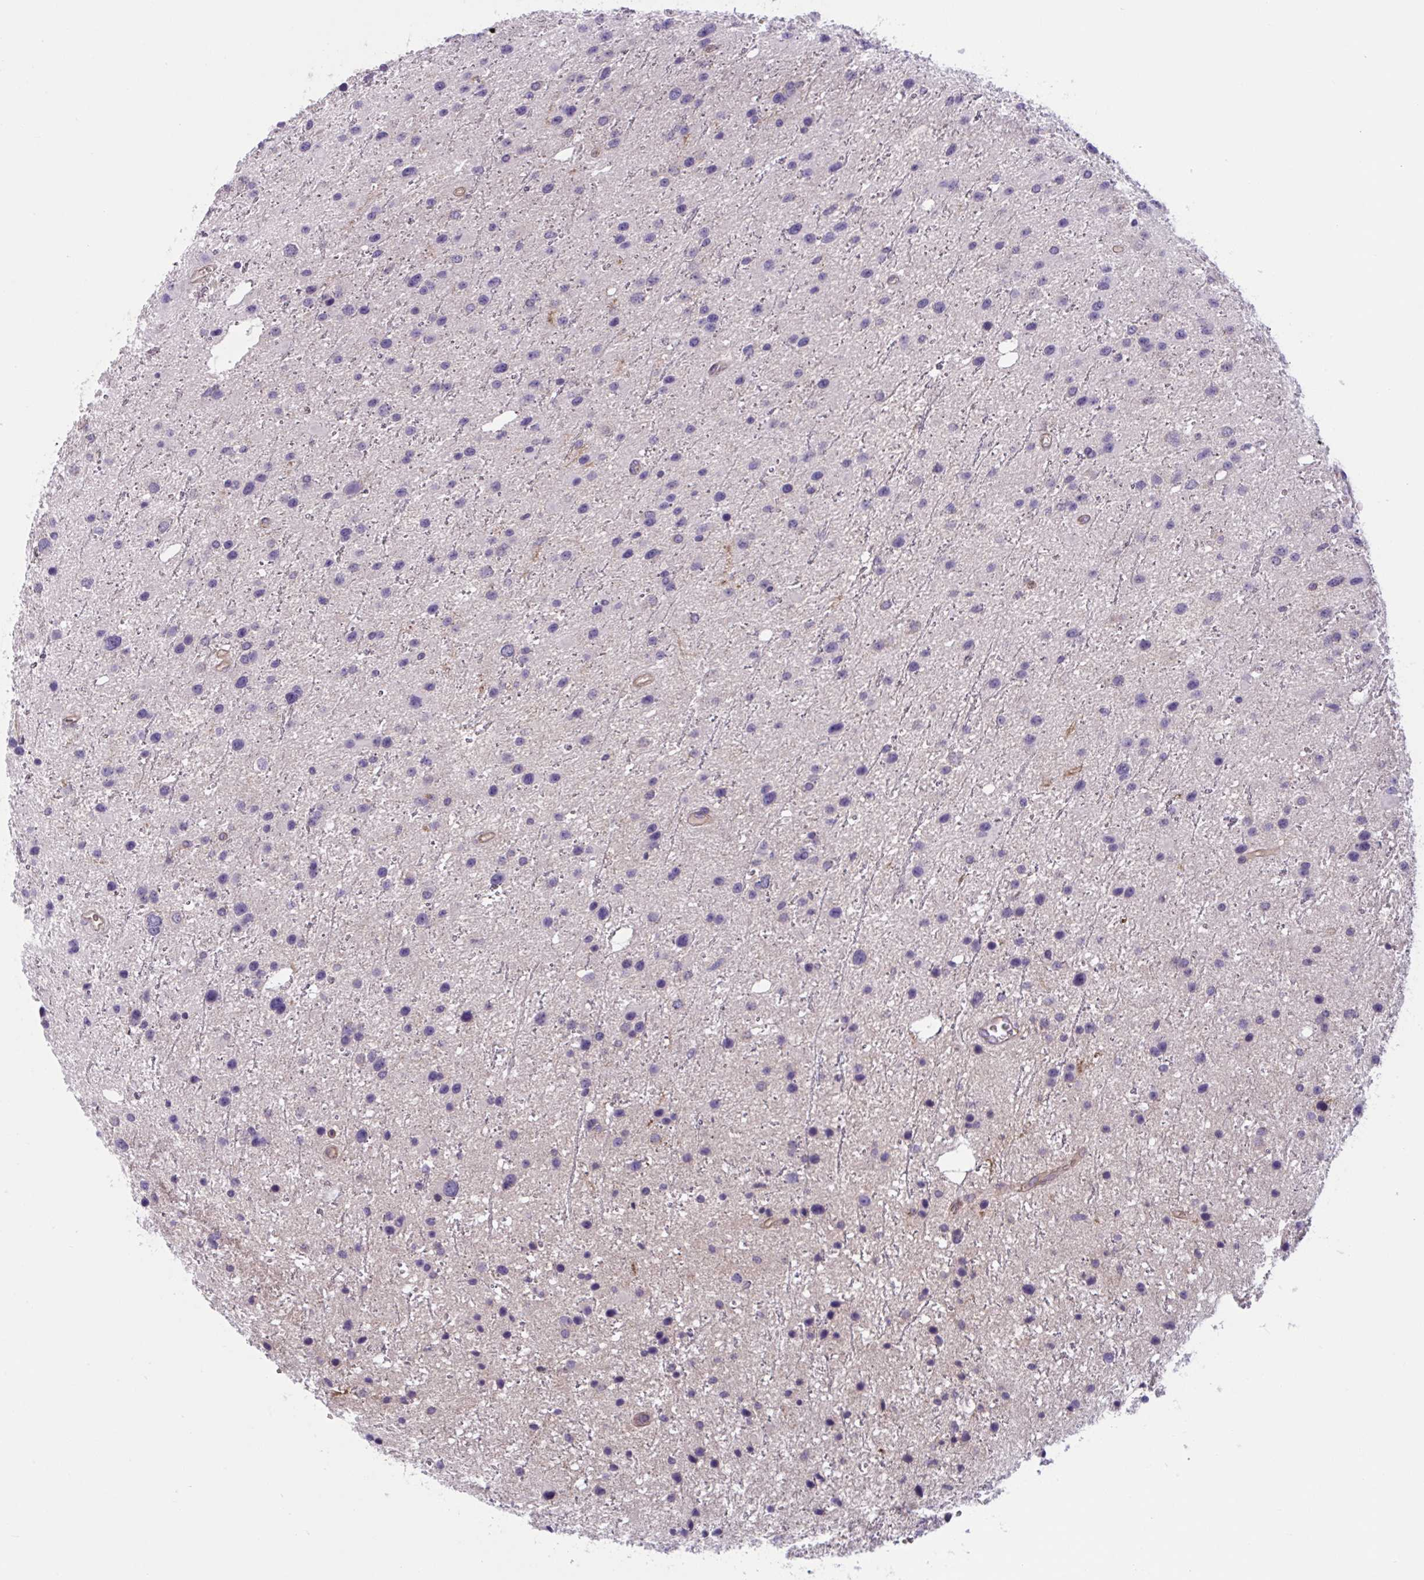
{"staining": {"intensity": "negative", "quantity": "none", "location": "none"}, "tissue": "glioma", "cell_type": "Tumor cells", "image_type": "cancer", "snomed": [{"axis": "morphology", "description": "Glioma, malignant, Low grade"}, {"axis": "topography", "description": "Brain"}], "caption": "Immunohistochemical staining of malignant glioma (low-grade) shows no significant expression in tumor cells.", "gene": "TTC7B", "patient": {"sex": "female", "age": 32}}